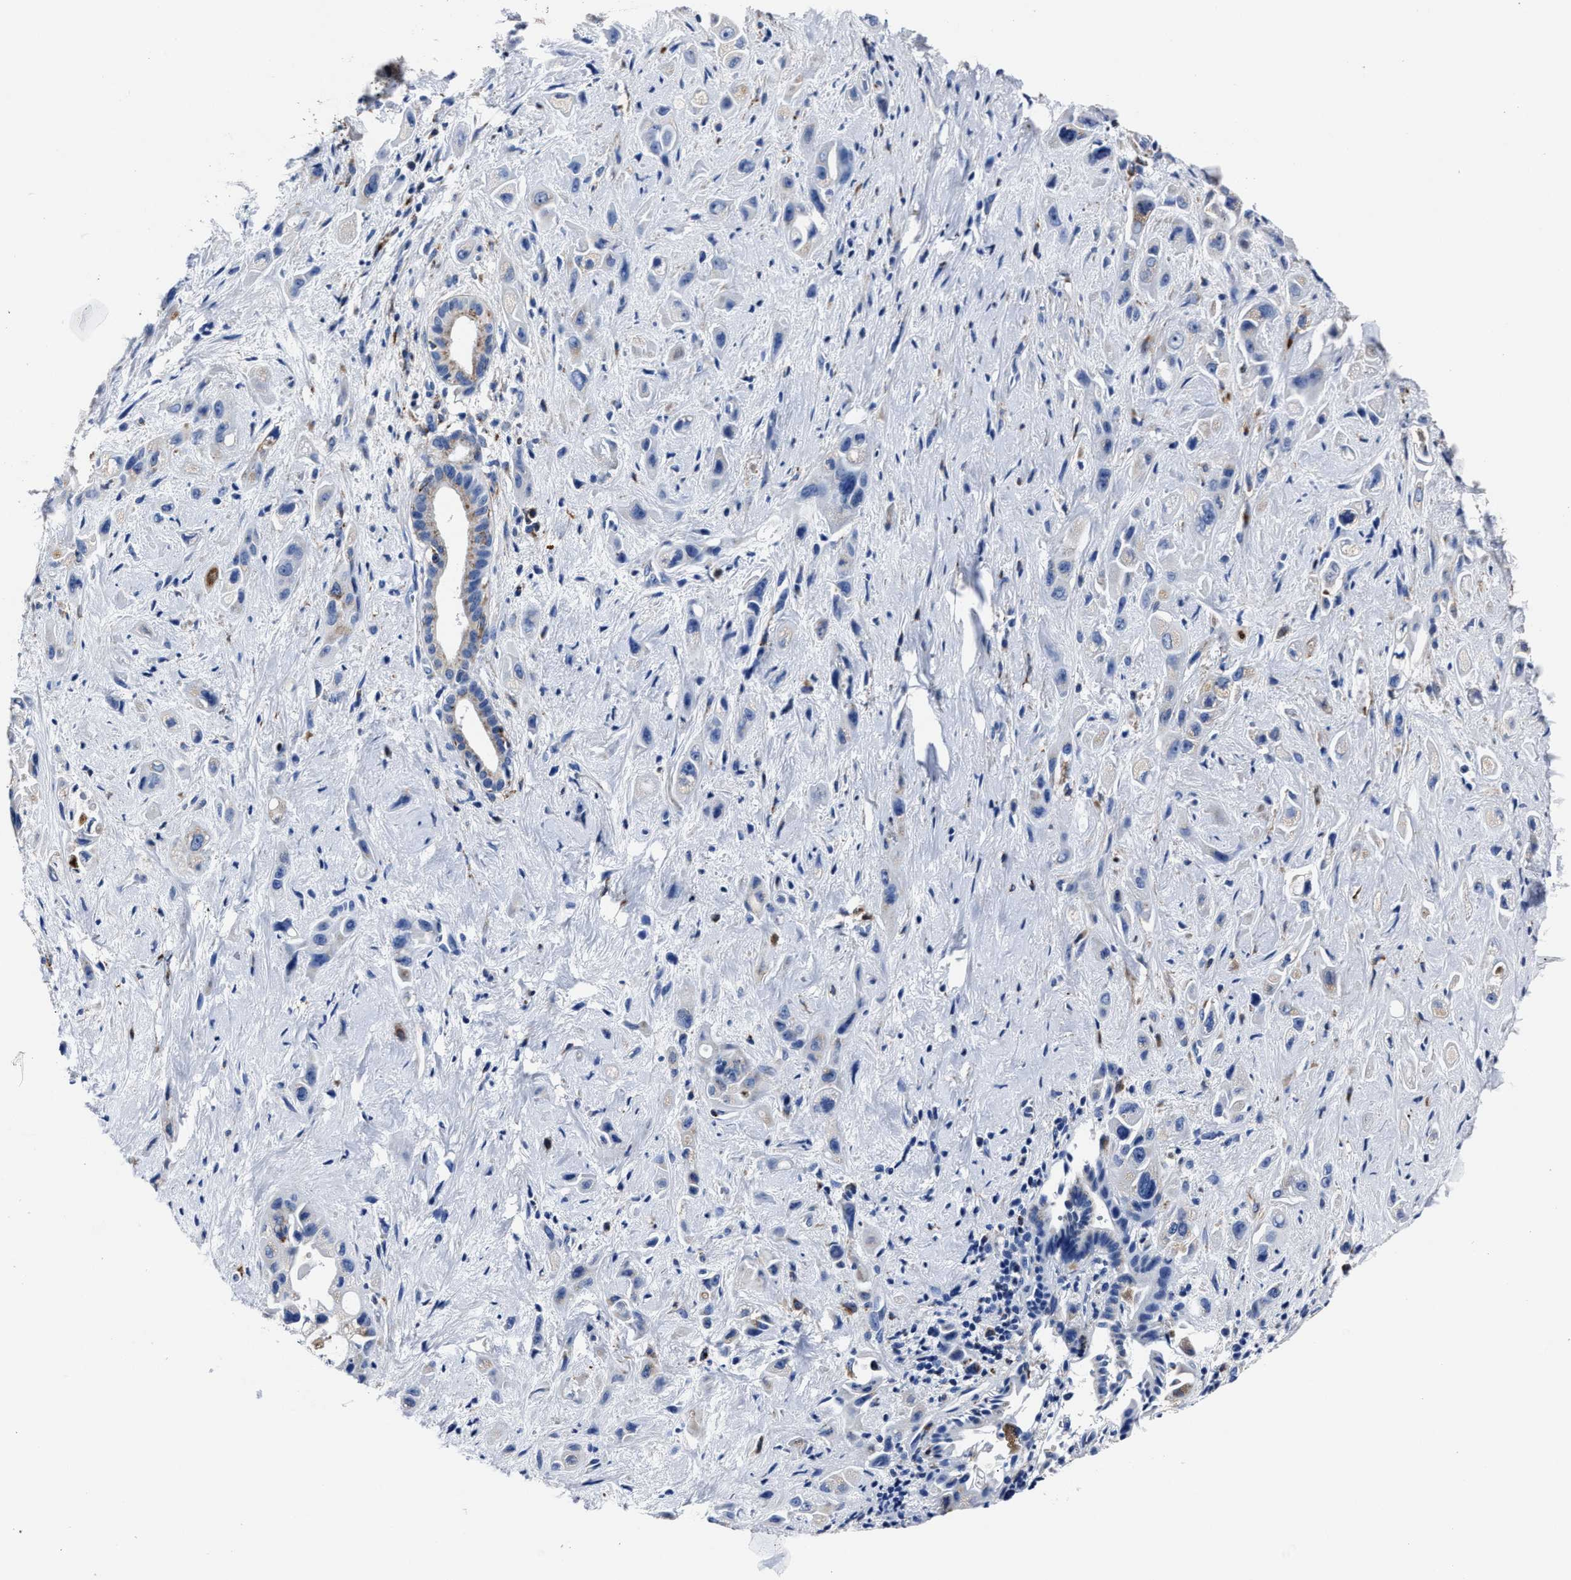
{"staining": {"intensity": "negative", "quantity": "none", "location": "none"}, "tissue": "pancreatic cancer", "cell_type": "Tumor cells", "image_type": "cancer", "snomed": [{"axis": "morphology", "description": "Adenocarcinoma, NOS"}, {"axis": "topography", "description": "Pancreas"}], "caption": "There is no significant expression in tumor cells of pancreatic cancer (adenocarcinoma). (DAB (3,3'-diaminobenzidine) immunohistochemistry visualized using brightfield microscopy, high magnification).", "gene": "LAMTOR4", "patient": {"sex": "female", "age": 66}}